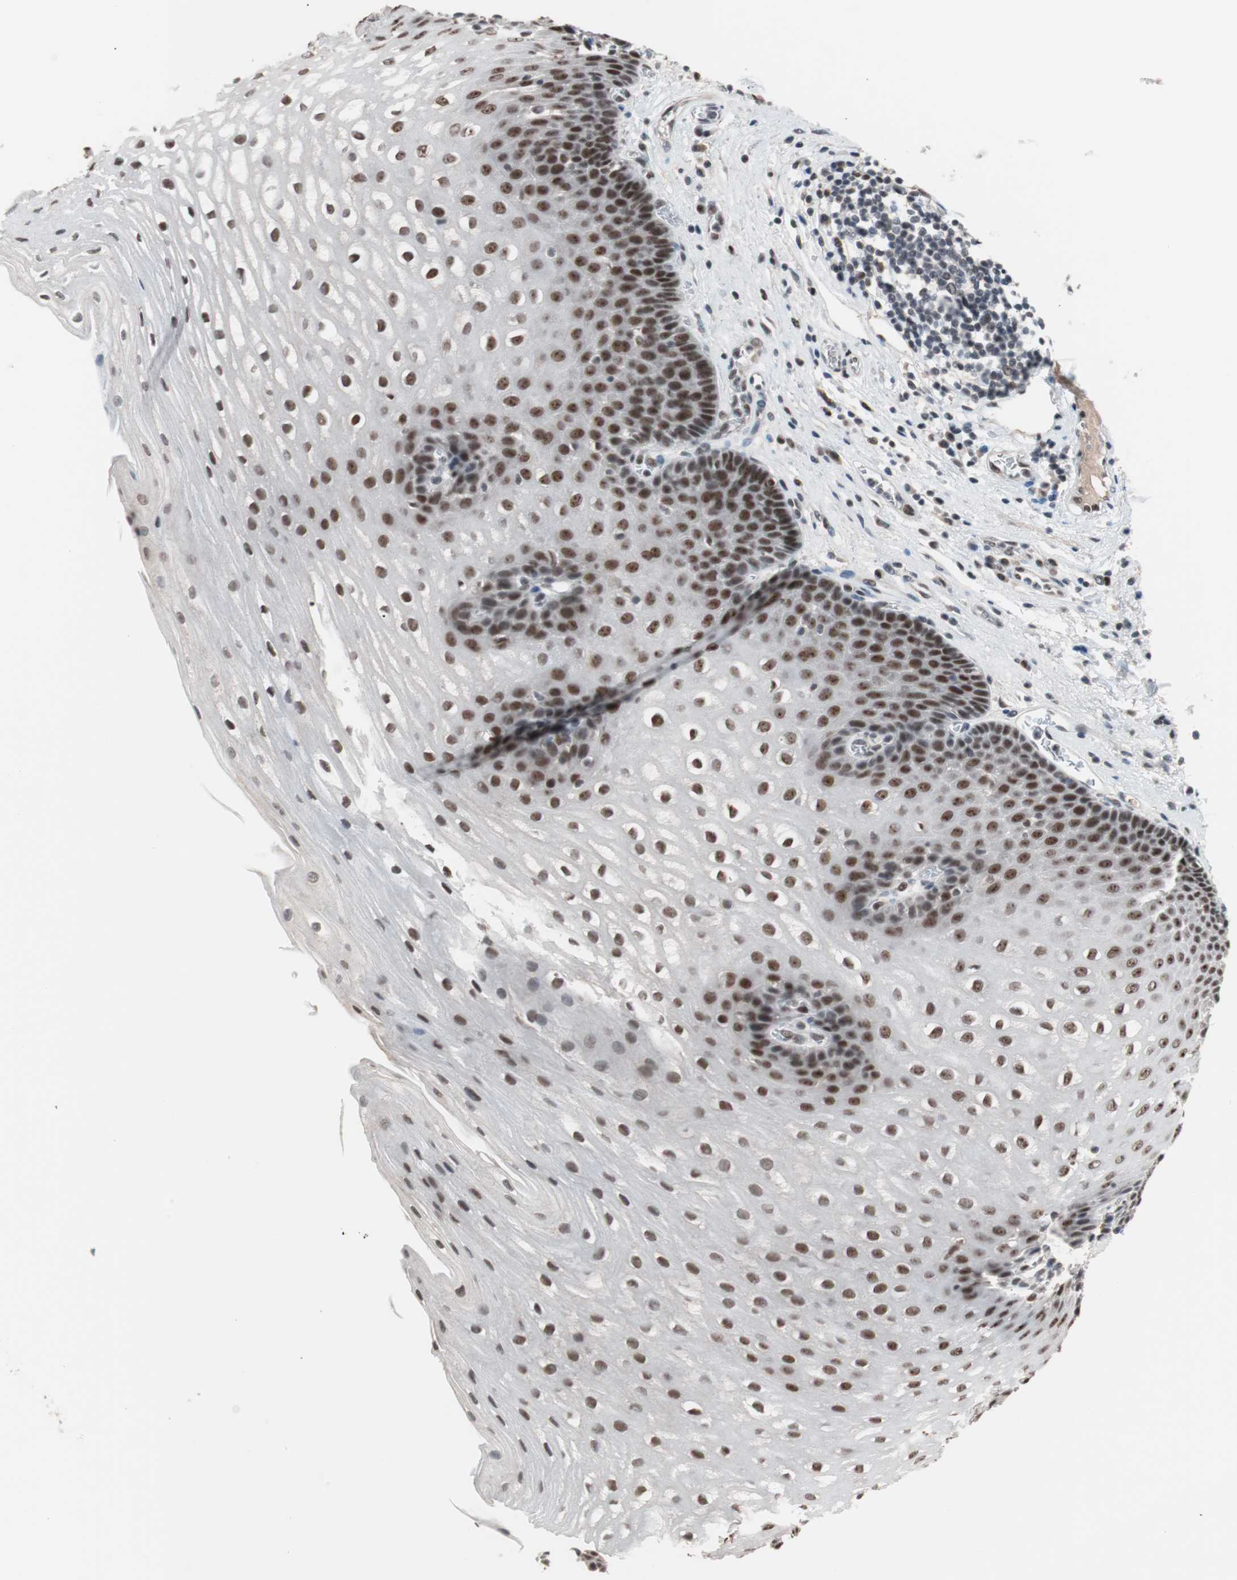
{"staining": {"intensity": "moderate", "quantity": ">75%", "location": "nuclear"}, "tissue": "esophagus", "cell_type": "Squamous epithelial cells", "image_type": "normal", "snomed": [{"axis": "morphology", "description": "Normal tissue, NOS"}, {"axis": "topography", "description": "Esophagus"}], "caption": "Squamous epithelial cells display medium levels of moderate nuclear expression in approximately >75% of cells in normal esophagus. The staining is performed using DAB (3,3'-diaminobenzidine) brown chromogen to label protein expression. The nuclei are counter-stained blue using hematoxylin.", "gene": "LIG3", "patient": {"sex": "male", "age": 48}}